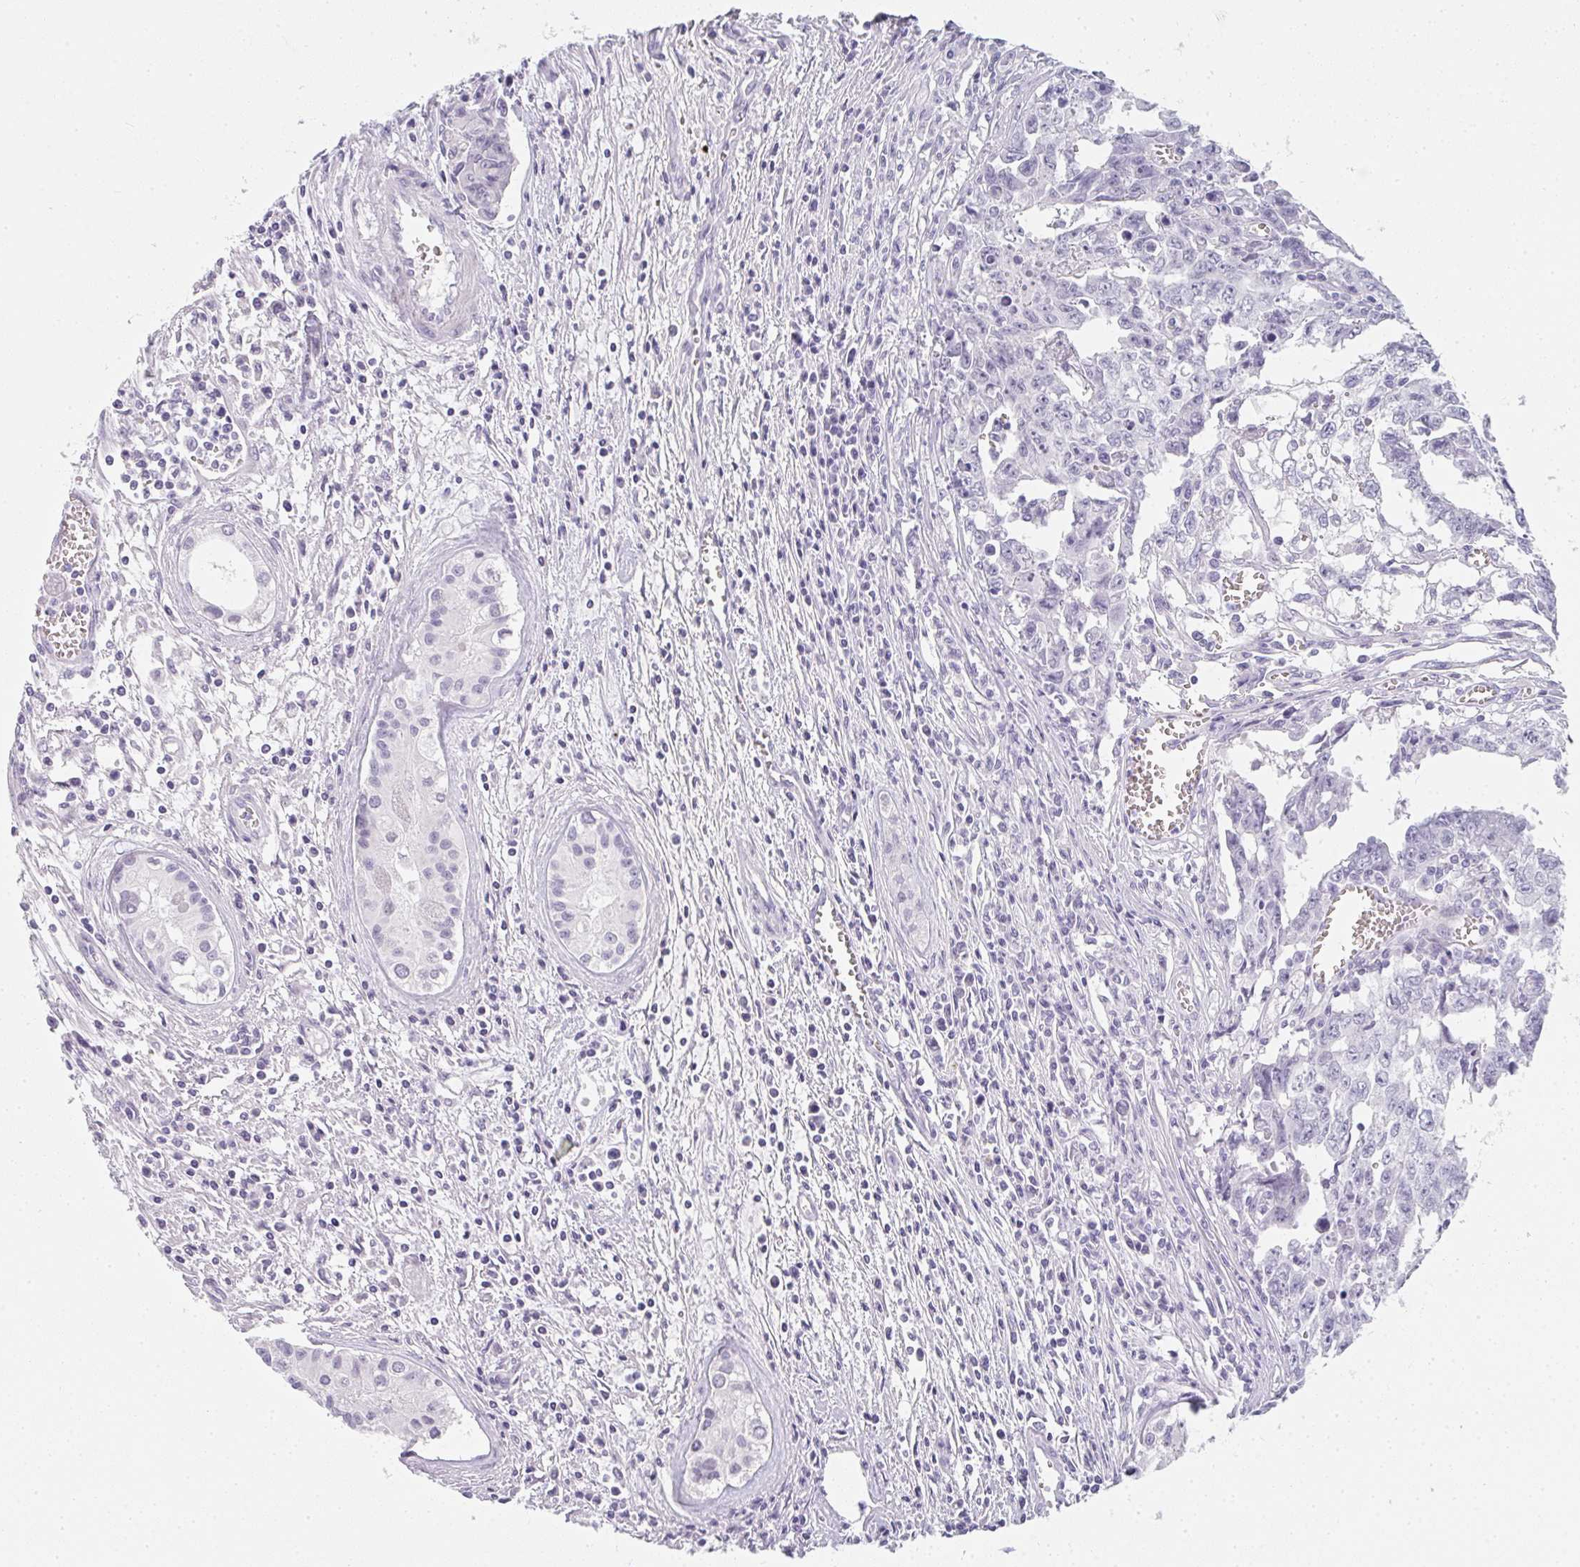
{"staining": {"intensity": "negative", "quantity": "none", "location": "none"}, "tissue": "testis cancer", "cell_type": "Tumor cells", "image_type": "cancer", "snomed": [{"axis": "morphology", "description": "Carcinoma, Embryonal, NOS"}, {"axis": "topography", "description": "Testis"}], "caption": "There is no significant expression in tumor cells of testis cancer (embryonal carcinoma).", "gene": "NEU2", "patient": {"sex": "male", "age": 24}}